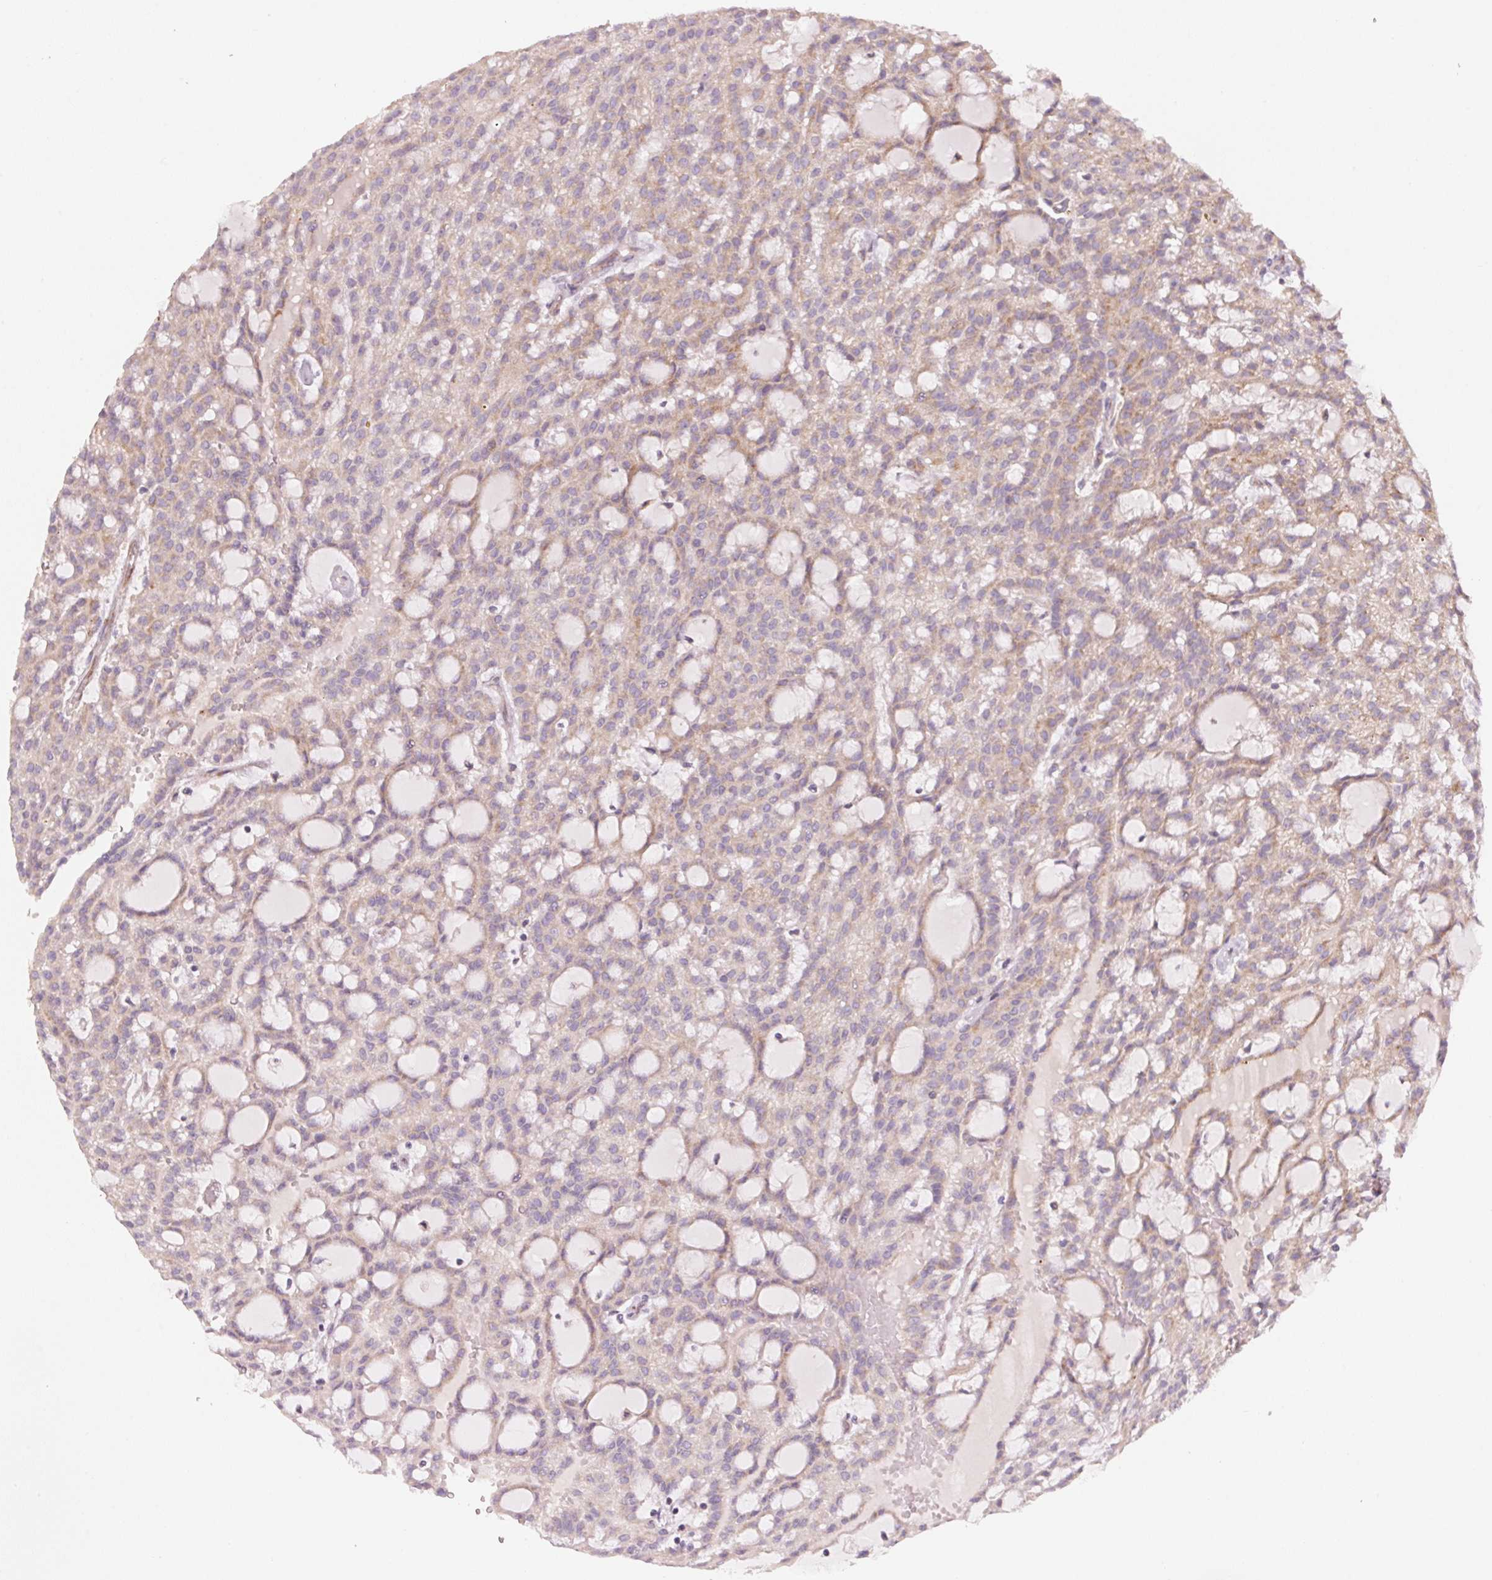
{"staining": {"intensity": "weak", "quantity": "25%-75%", "location": "cytoplasmic/membranous"}, "tissue": "renal cancer", "cell_type": "Tumor cells", "image_type": "cancer", "snomed": [{"axis": "morphology", "description": "Adenocarcinoma, NOS"}, {"axis": "topography", "description": "Kidney"}], "caption": "A photomicrograph showing weak cytoplasmic/membranous positivity in approximately 25%-75% of tumor cells in renal cancer, as visualized by brown immunohistochemical staining.", "gene": "BLOC1S2", "patient": {"sex": "male", "age": 63}}